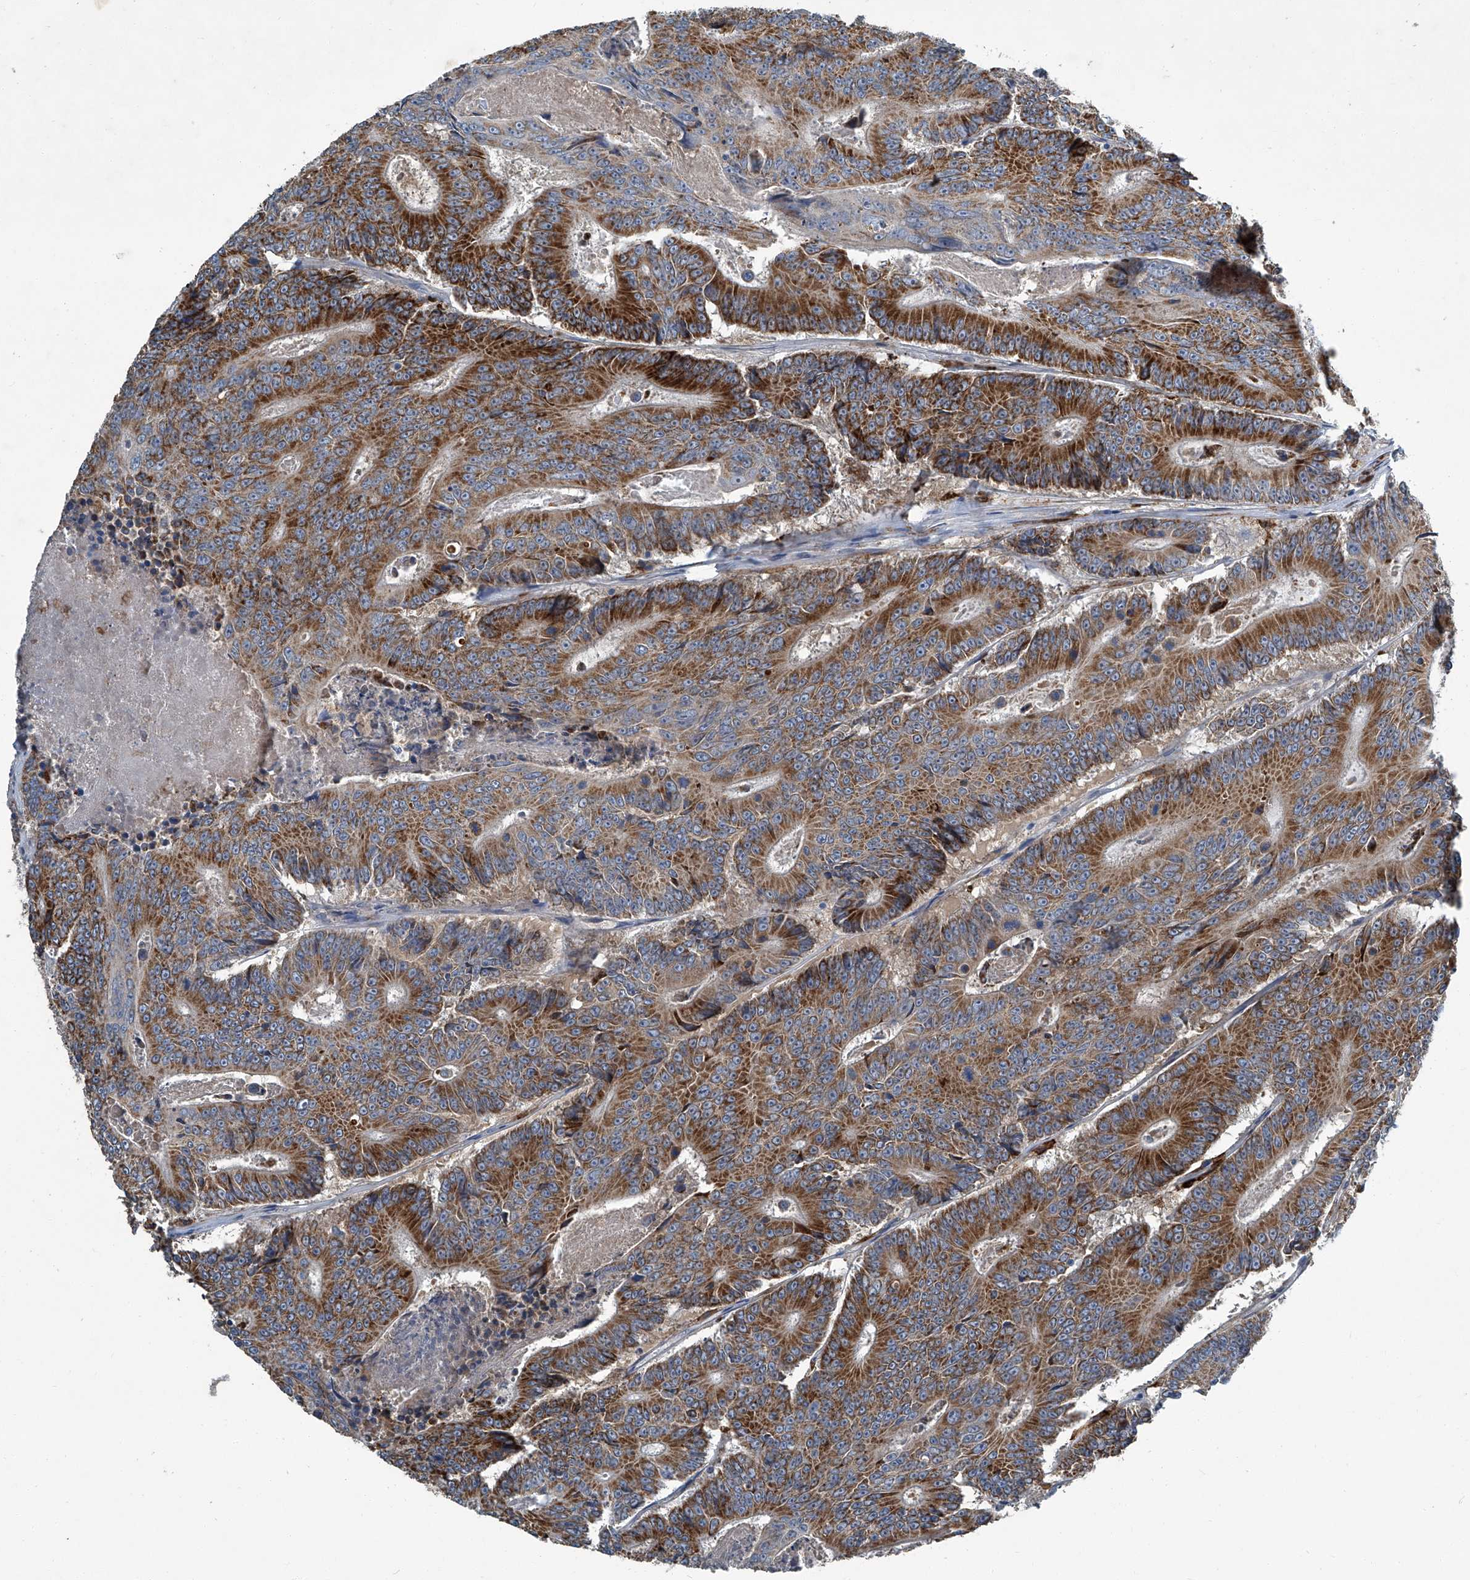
{"staining": {"intensity": "strong", "quantity": "25%-75%", "location": "cytoplasmic/membranous"}, "tissue": "colorectal cancer", "cell_type": "Tumor cells", "image_type": "cancer", "snomed": [{"axis": "morphology", "description": "Adenocarcinoma, NOS"}, {"axis": "topography", "description": "Colon"}], "caption": "The micrograph reveals immunohistochemical staining of colorectal cancer. There is strong cytoplasmic/membranous staining is seen in approximately 25%-75% of tumor cells.", "gene": "FAM167A", "patient": {"sex": "male", "age": 83}}